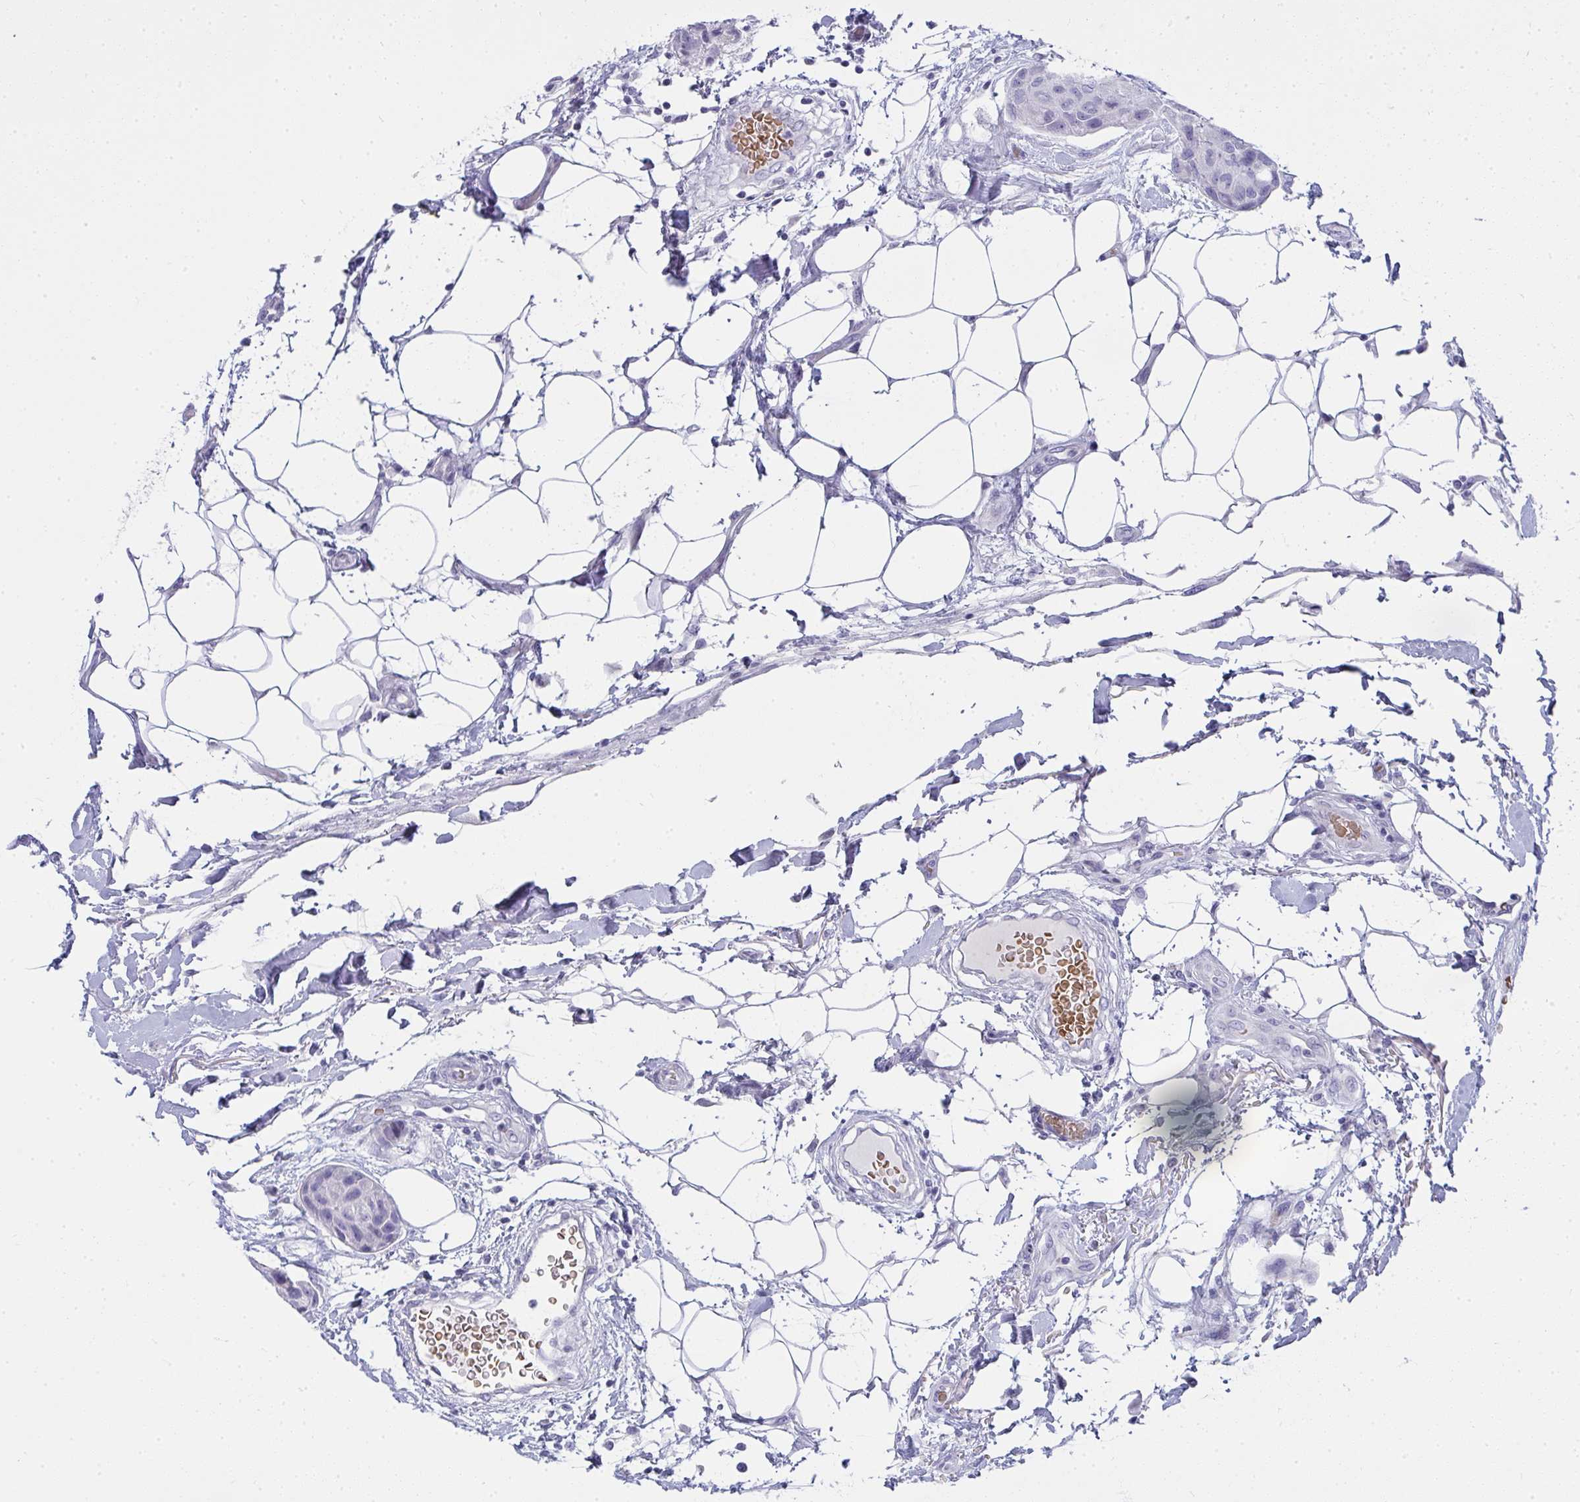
{"staining": {"intensity": "negative", "quantity": "none", "location": "none"}, "tissue": "breast cancer", "cell_type": "Tumor cells", "image_type": "cancer", "snomed": [{"axis": "morphology", "description": "Duct carcinoma"}, {"axis": "topography", "description": "Breast"}, {"axis": "topography", "description": "Lymph node"}], "caption": "Immunohistochemistry (IHC) photomicrograph of human breast infiltrating ductal carcinoma stained for a protein (brown), which displays no expression in tumor cells.", "gene": "ZNF182", "patient": {"sex": "female", "age": 80}}